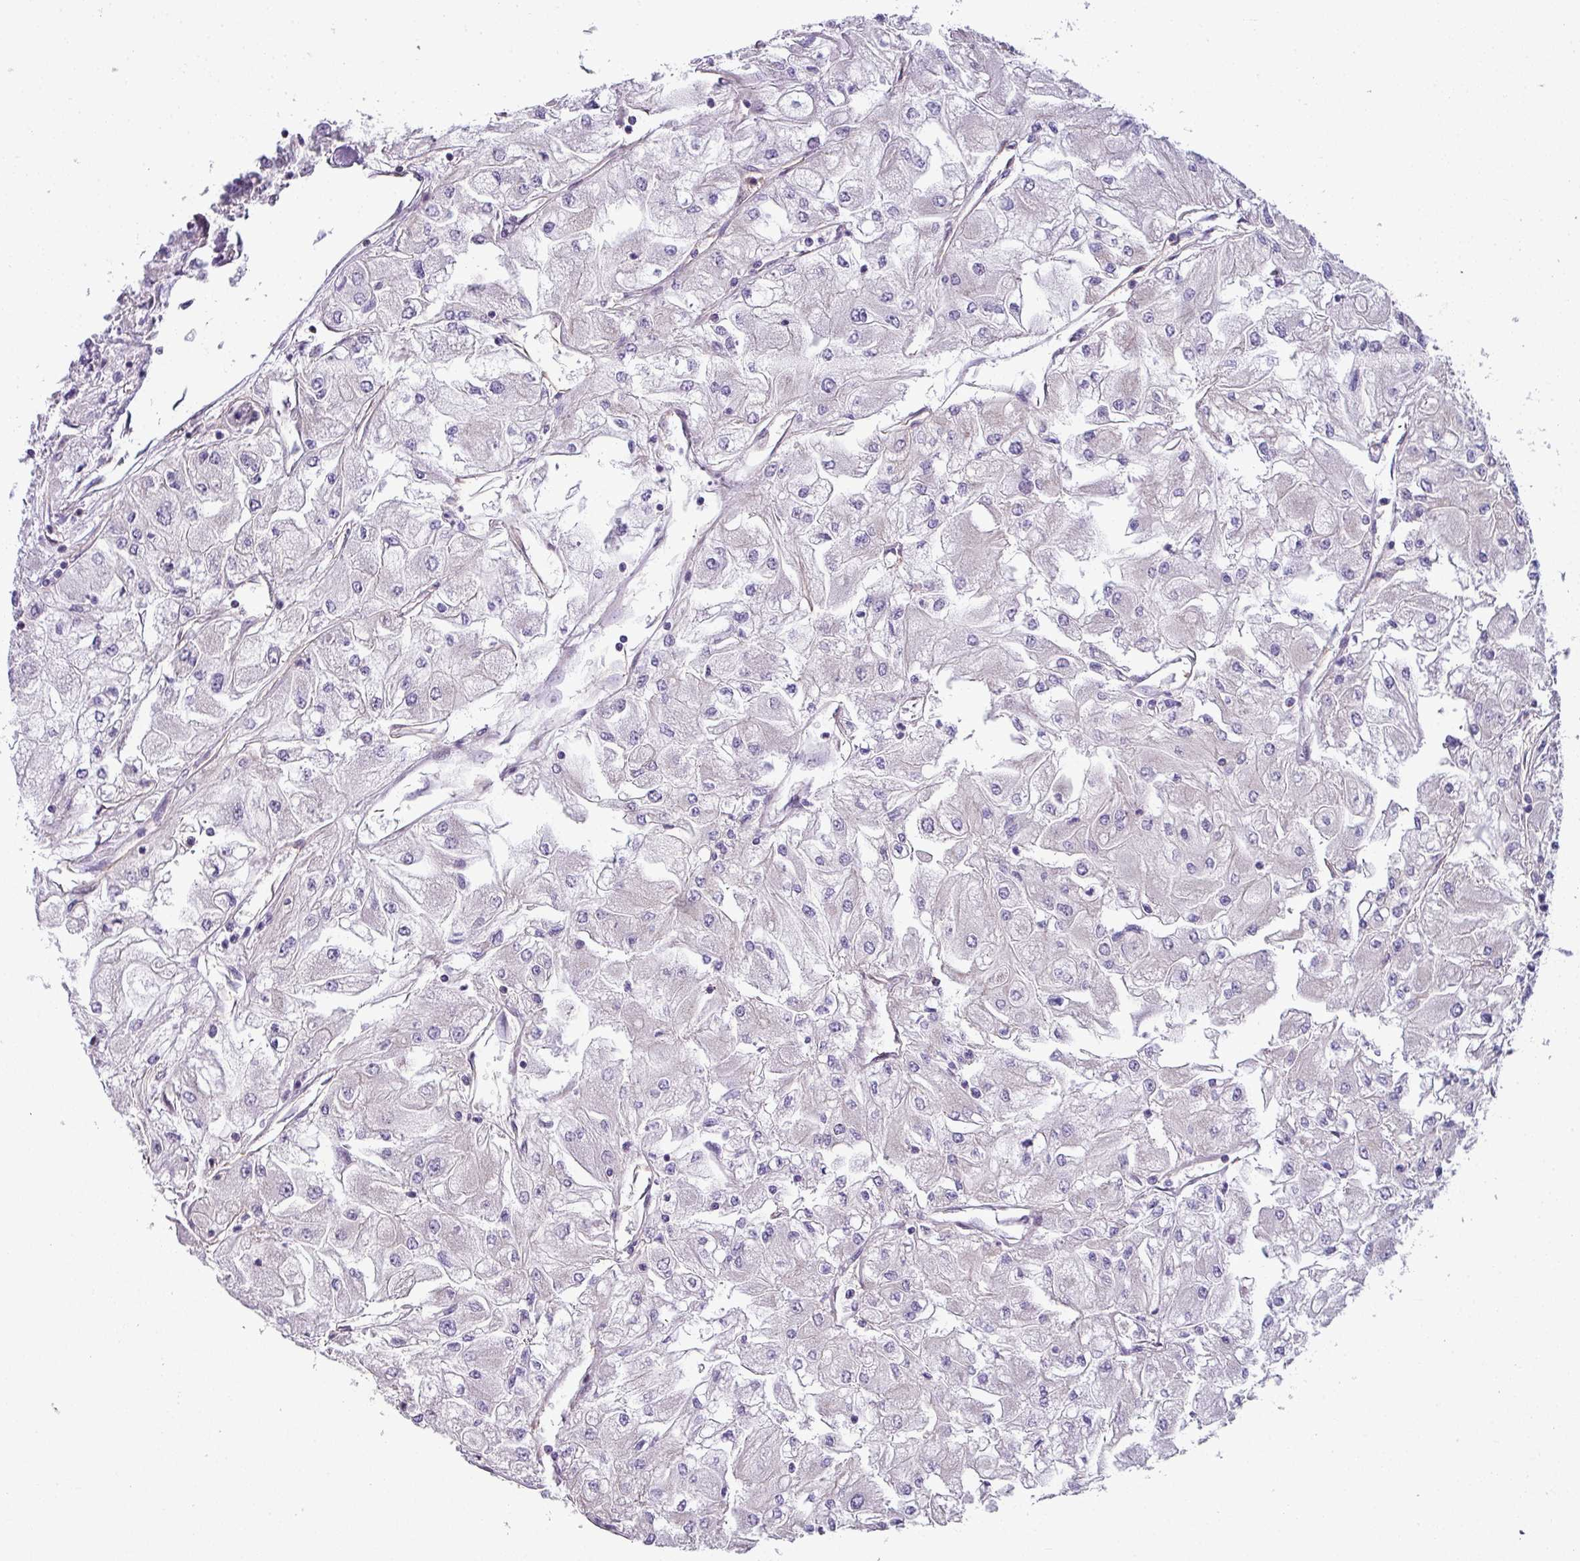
{"staining": {"intensity": "negative", "quantity": "none", "location": "none"}, "tissue": "renal cancer", "cell_type": "Tumor cells", "image_type": "cancer", "snomed": [{"axis": "morphology", "description": "Adenocarcinoma, NOS"}, {"axis": "topography", "description": "Kidney"}], "caption": "Immunohistochemical staining of human renal cancer displays no significant staining in tumor cells. (DAB (3,3'-diaminobenzidine) immunohistochemistry, high magnification).", "gene": "PALS2", "patient": {"sex": "male", "age": 80}}